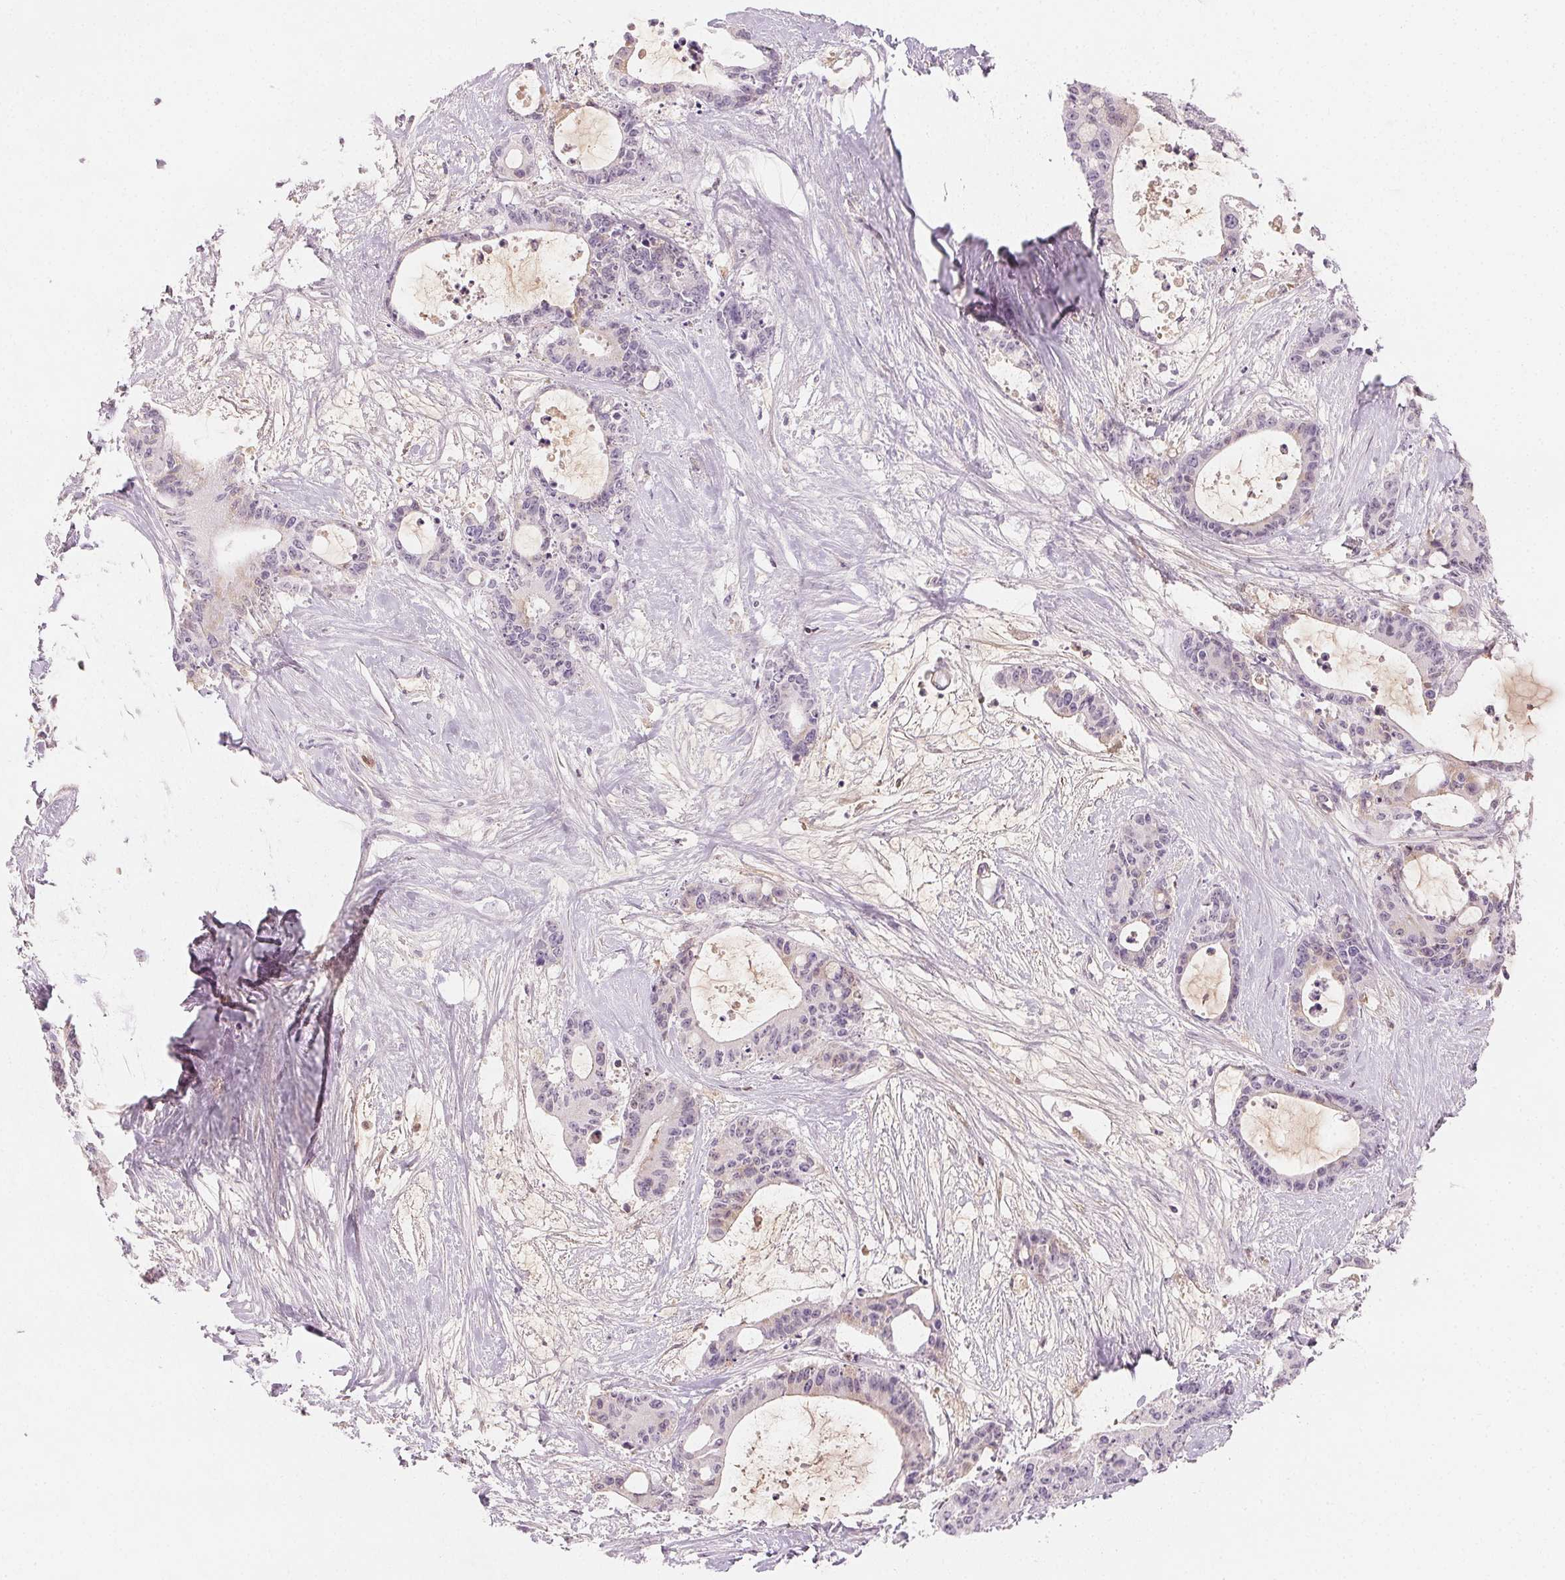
{"staining": {"intensity": "negative", "quantity": "none", "location": "none"}, "tissue": "liver cancer", "cell_type": "Tumor cells", "image_type": "cancer", "snomed": [{"axis": "morphology", "description": "Normal tissue, NOS"}, {"axis": "morphology", "description": "Cholangiocarcinoma"}, {"axis": "topography", "description": "Liver"}, {"axis": "topography", "description": "Peripheral nerve tissue"}], "caption": "The micrograph exhibits no significant staining in tumor cells of liver cancer (cholangiocarcinoma).", "gene": "AFM", "patient": {"sex": "female", "age": 73}}